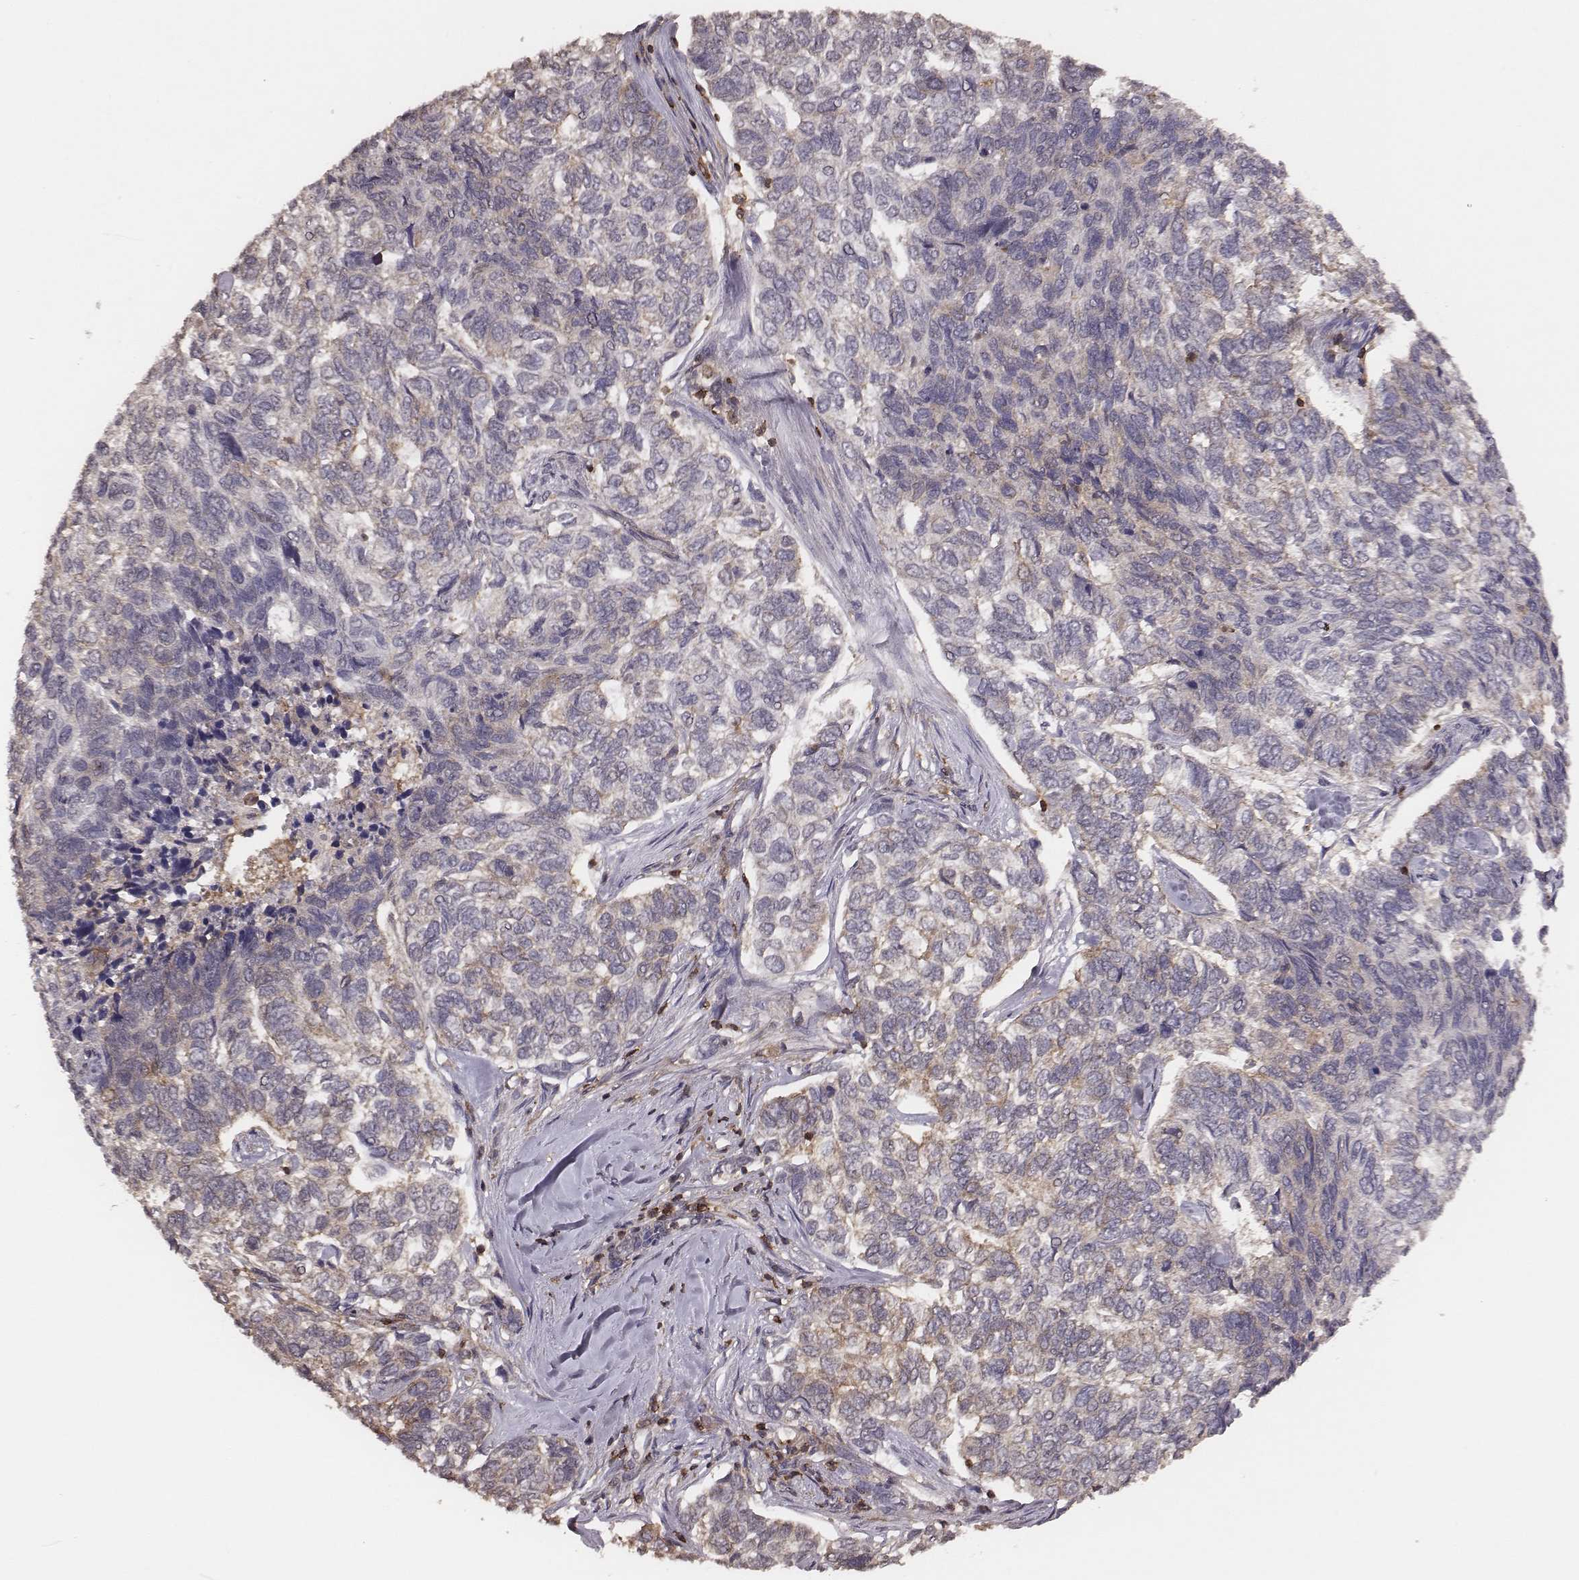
{"staining": {"intensity": "negative", "quantity": "none", "location": "none"}, "tissue": "skin cancer", "cell_type": "Tumor cells", "image_type": "cancer", "snomed": [{"axis": "morphology", "description": "Basal cell carcinoma"}, {"axis": "topography", "description": "Skin"}], "caption": "Tumor cells are negative for protein expression in human skin basal cell carcinoma. (Brightfield microscopy of DAB (3,3'-diaminobenzidine) immunohistochemistry at high magnification).", "gene": "PILRA", "patient": {"sex": "female", "age": 65}}